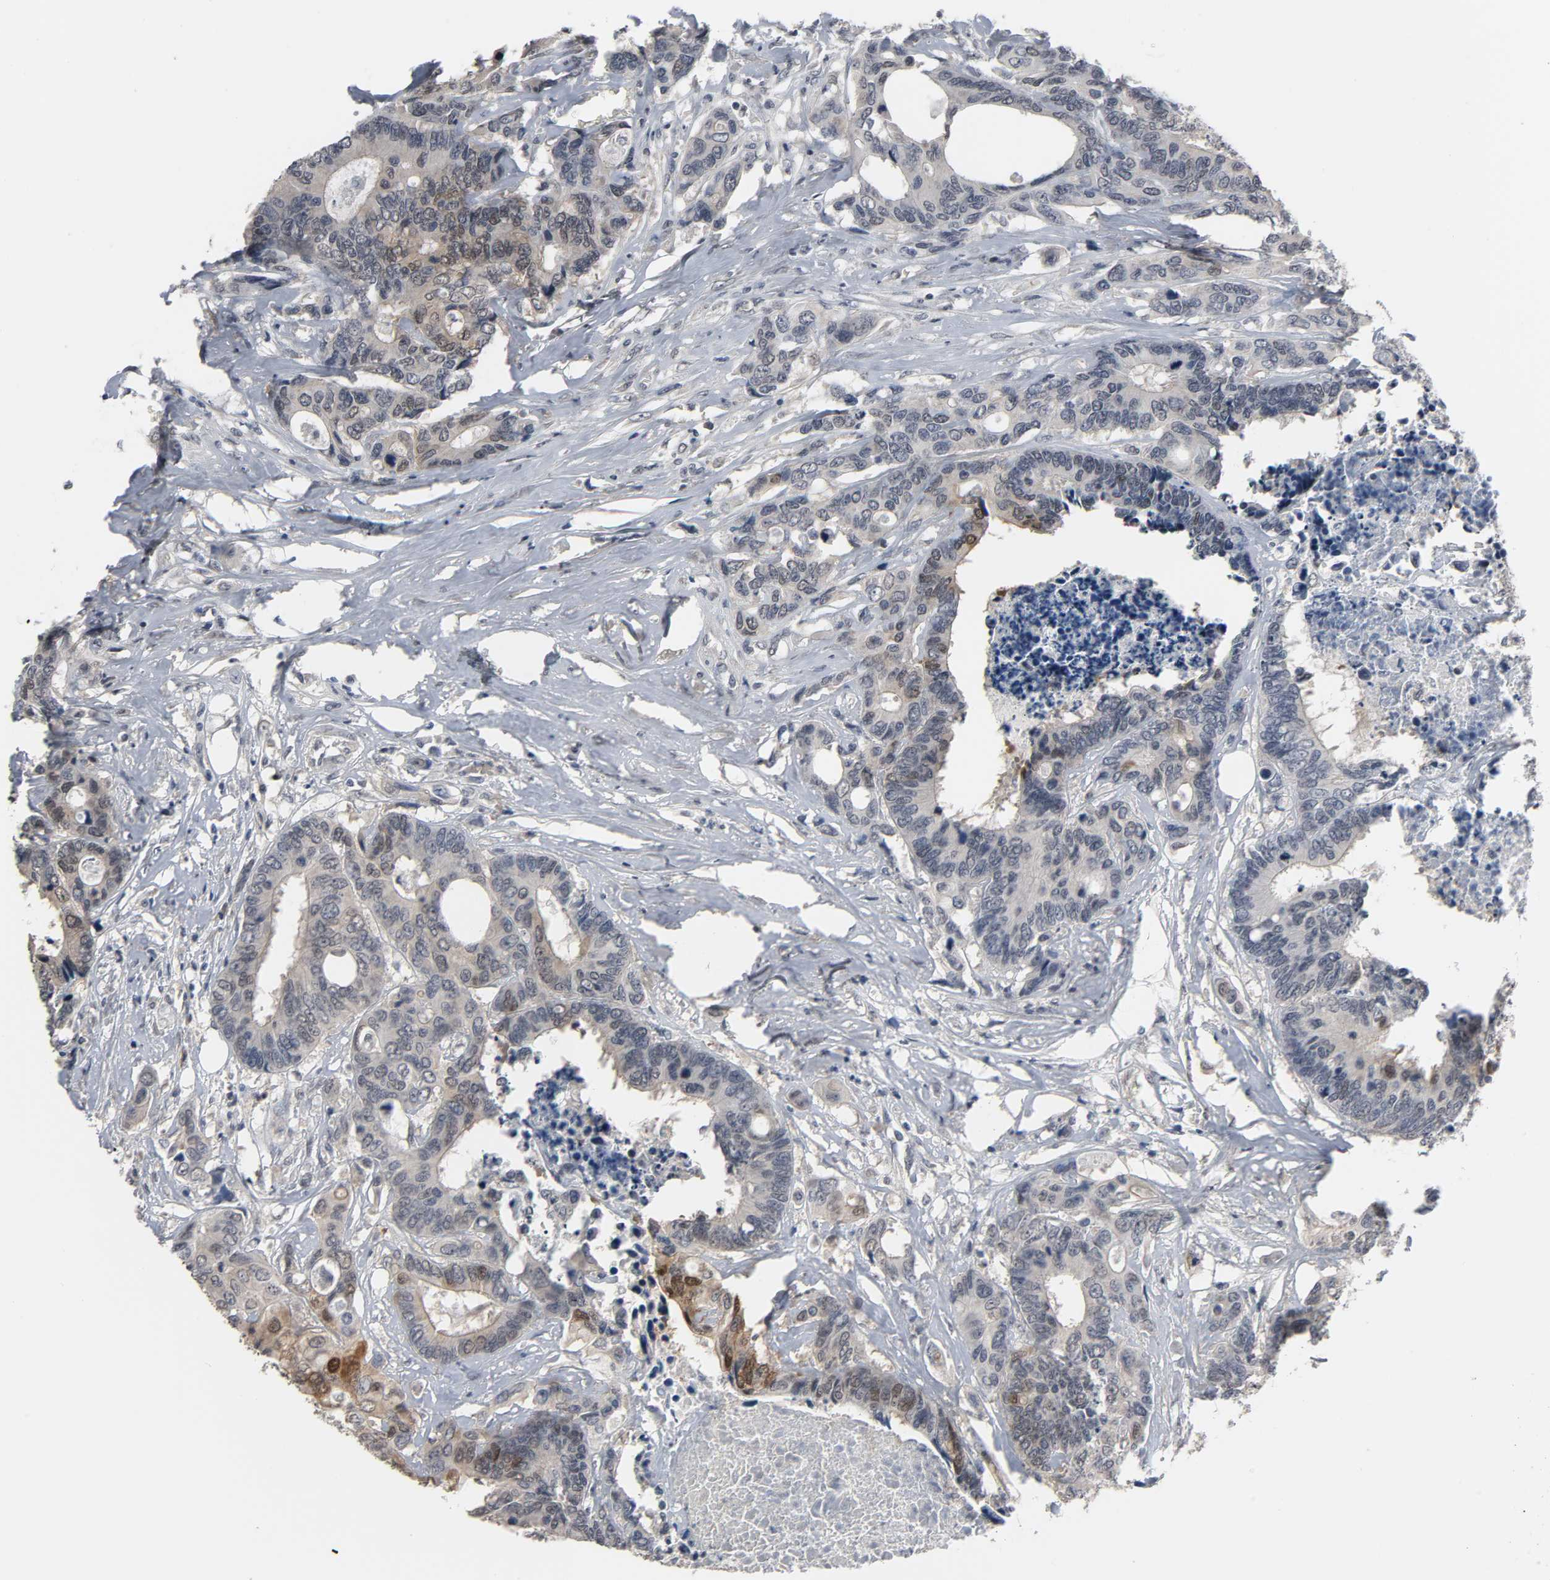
{"staining": {"intensity": "weak", "quantity": "<25%", "location": "cytoplasmic/membranous"}, "tissue": "colorectal cancer", "cell_type": "Tumor cells", "image_type": "cancer", "snomed": [{"axis": "morphology", "description": "Adenocarcinoma, NOS"}, {"axis": "topography", "description": "Rectum"}], "caption": "Tumor cells show no significant expression in colorectal cancer (adenocarcinoma).", "gene": "ACSS2", "patient": {"sex": "male", "age": 55}}